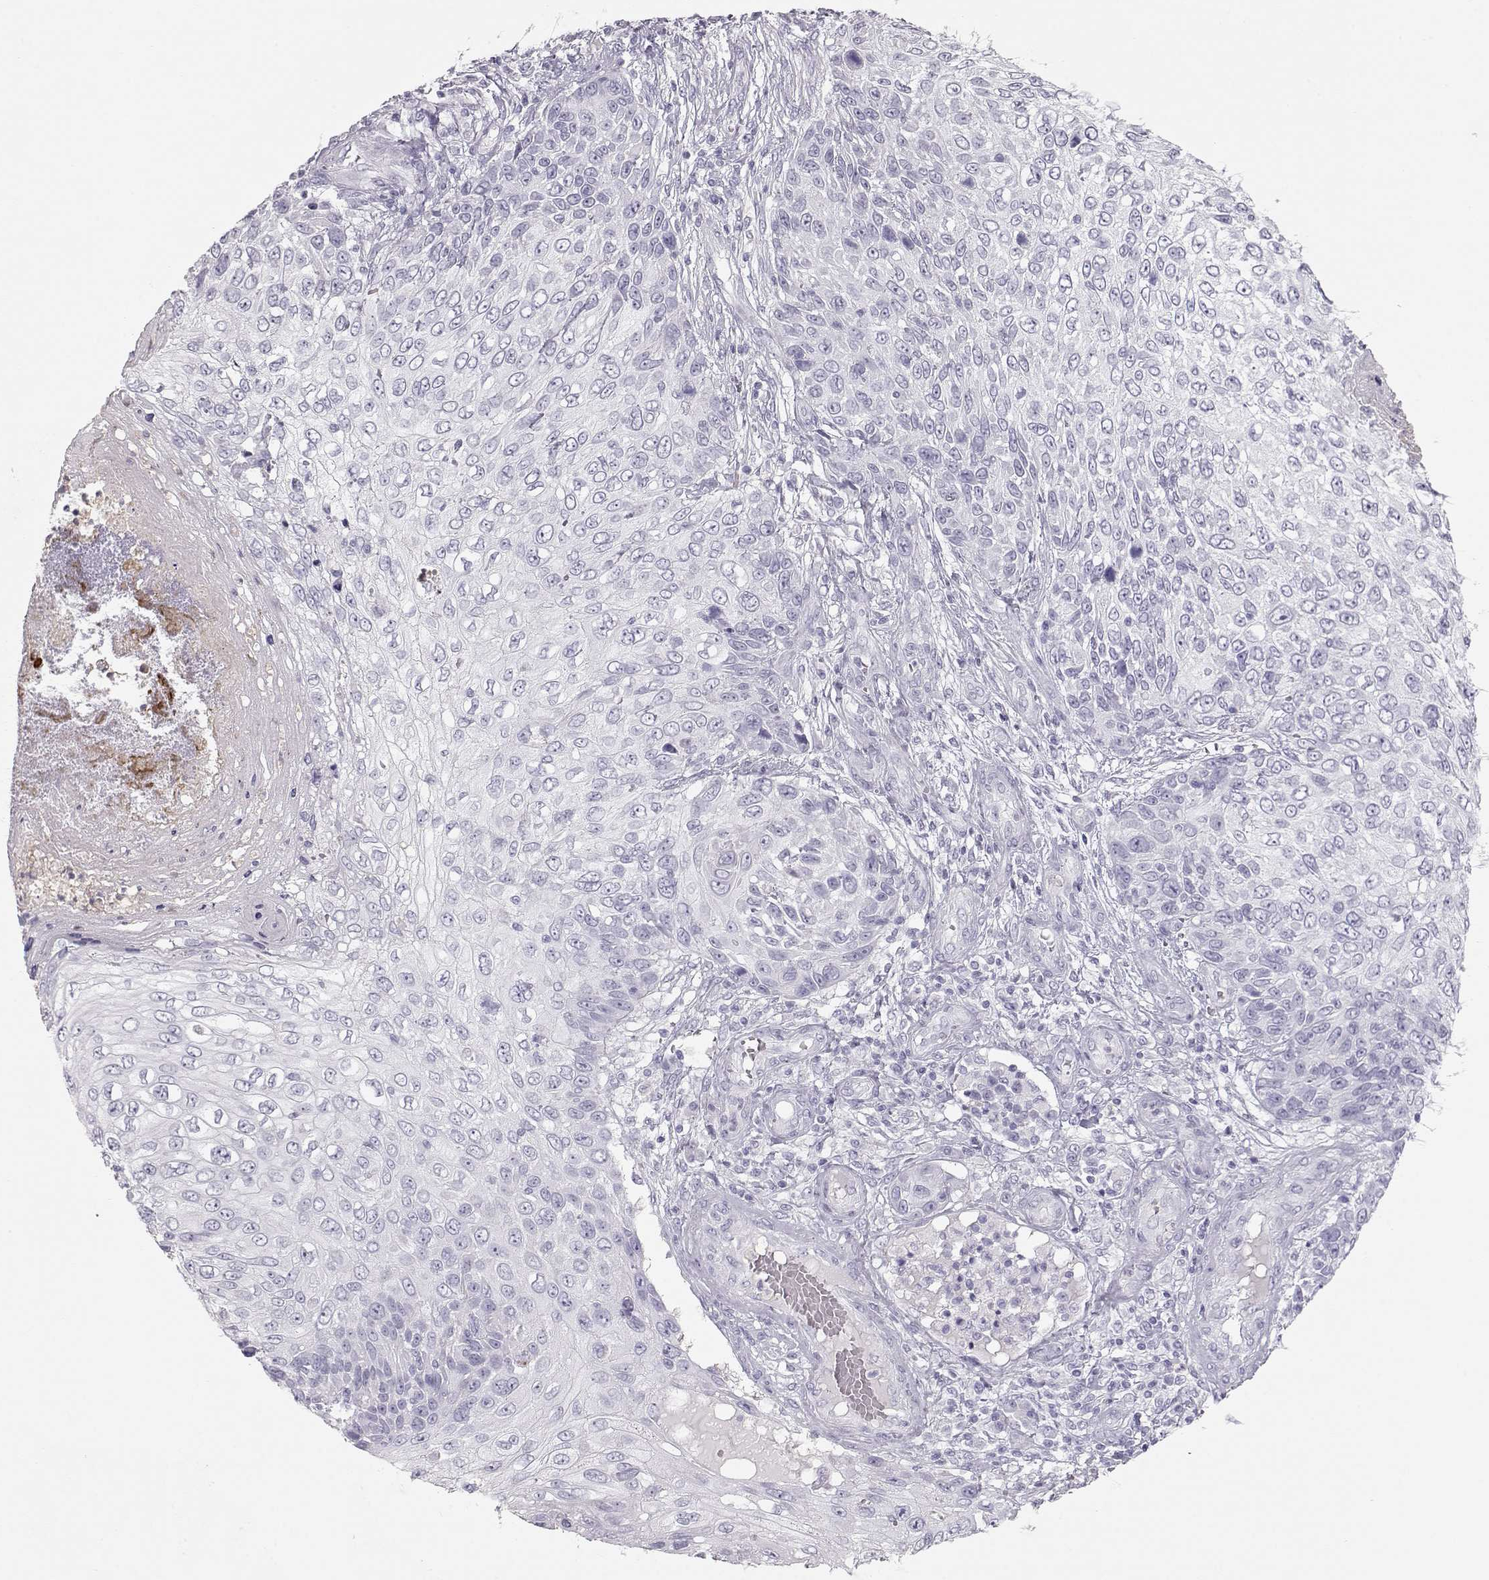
{"staining": {"intensity": "negative", "quantity": "none", "location": "none"}, "tissue": "skin cancer", "cell_type": "Tumor cells", "image_type": "cancer", "snomed": [{"axis": "morphology", "description": "Squamous cell carcinoma, NOS"}, {"axis": "topography", "description": "Skin"}], "caption": "DAB (3,3'-diaminobenzidine) immunohistochemical staining of human skin cancer (squamous cell carcinoma) exhibits no significant expression in tumor cells. (Brightfield microscopy of DAB (3,3'-diaminobenzidine) IHC at high magnification).", "gene": "MIP", "patient": {"sex": "male", "age": 92}}